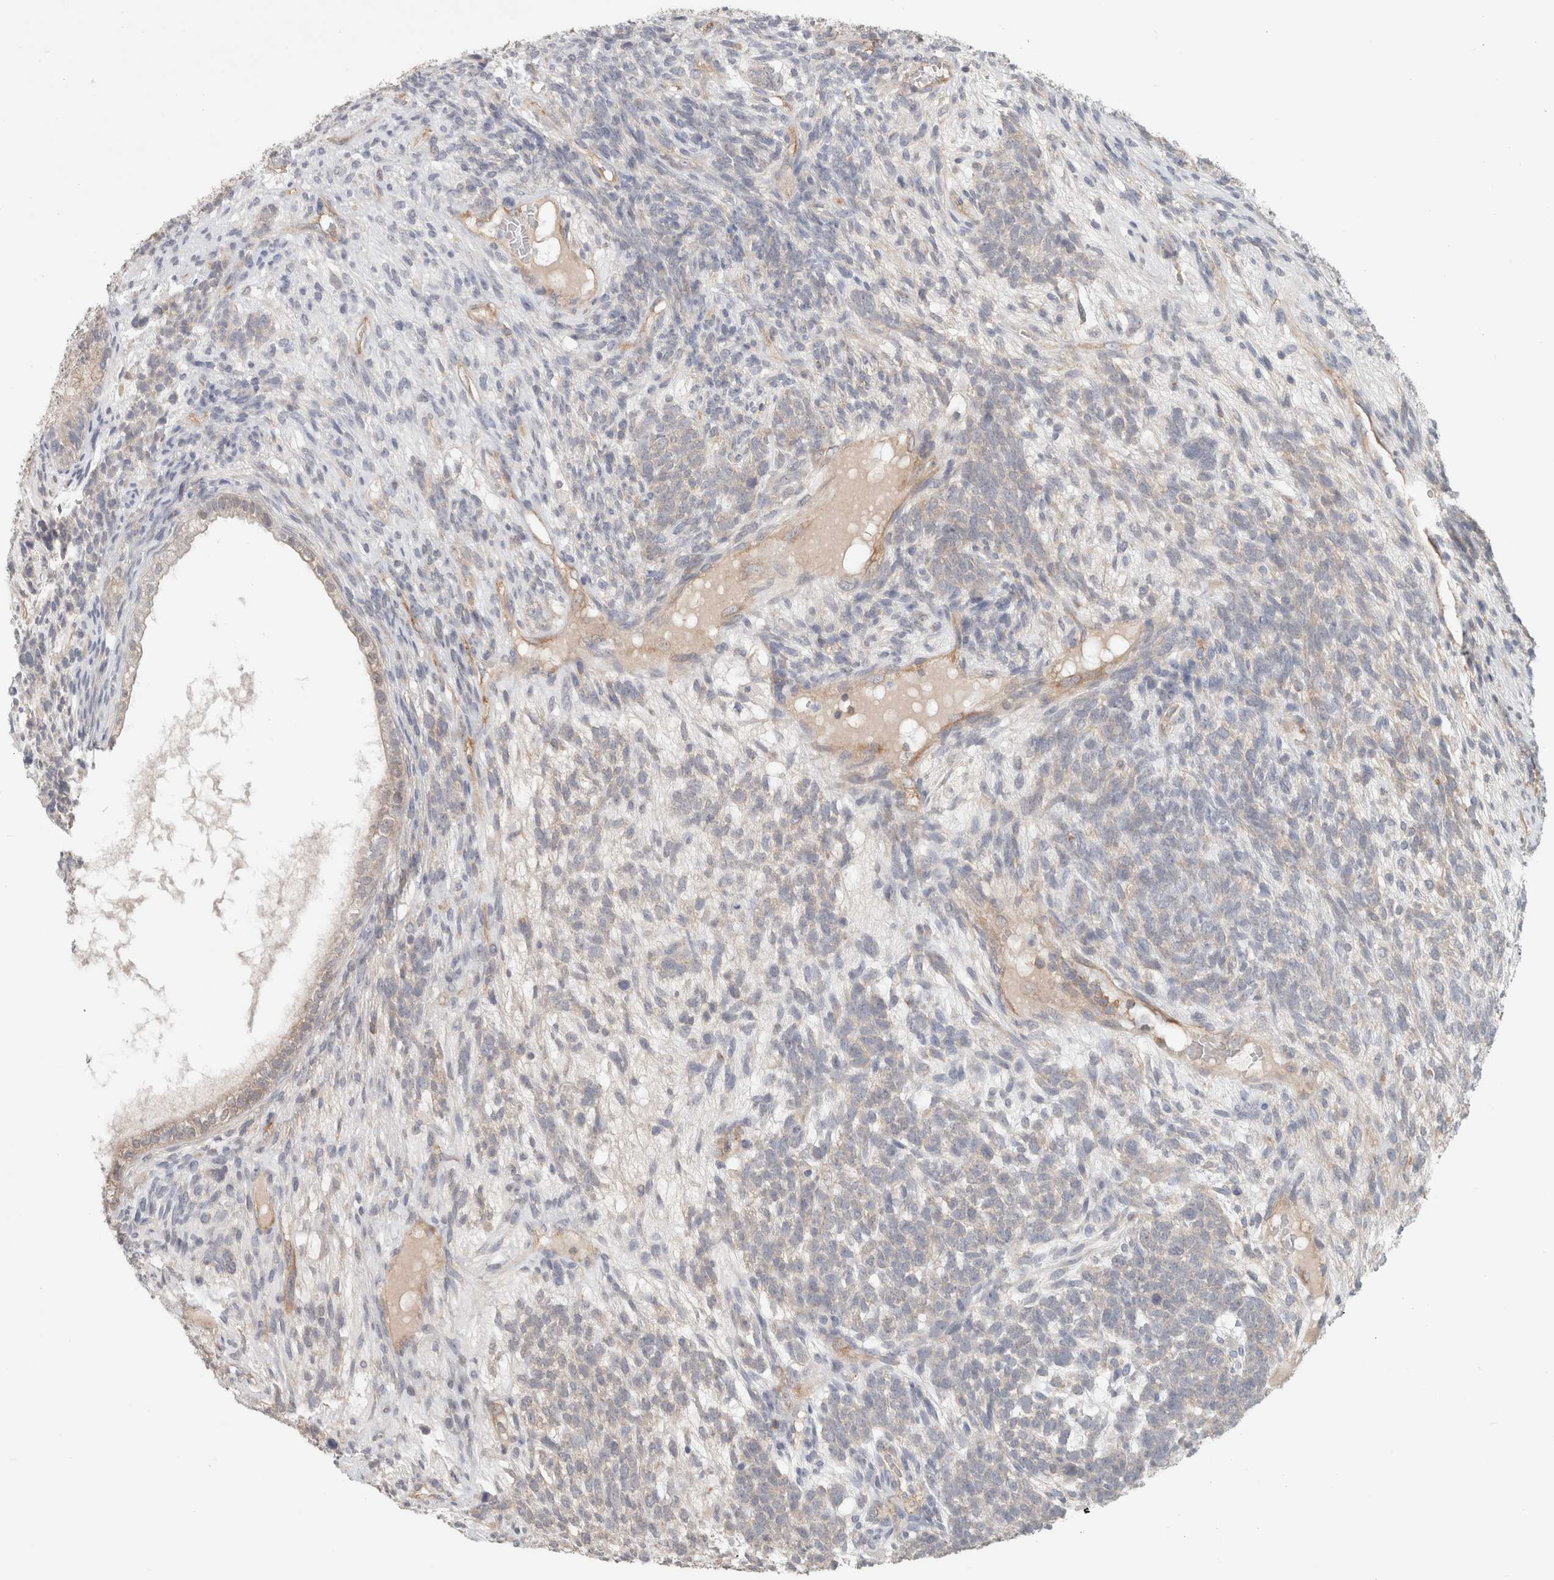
{"staining": {"intensity": "weak", "quantity": "<25%", "location": "cytoplasmic/membranous"}, "tissue": "testis cancer", "cell_type": "Tumor cells", "image_type": "cancer", "snomed": [{"axis": "morphology", "description": "Seminoma, NOS"}, {"axis": "morphology", "description": "Carcinoma, Embryonal, NOS"}, {"axis": "topography", "description": "Testis"}], "caption": "The image reveals no significant staining in tumor cells of testis cancer.", "gene": "RASAL2", "patient": {"sex": "male", "age": 28}}